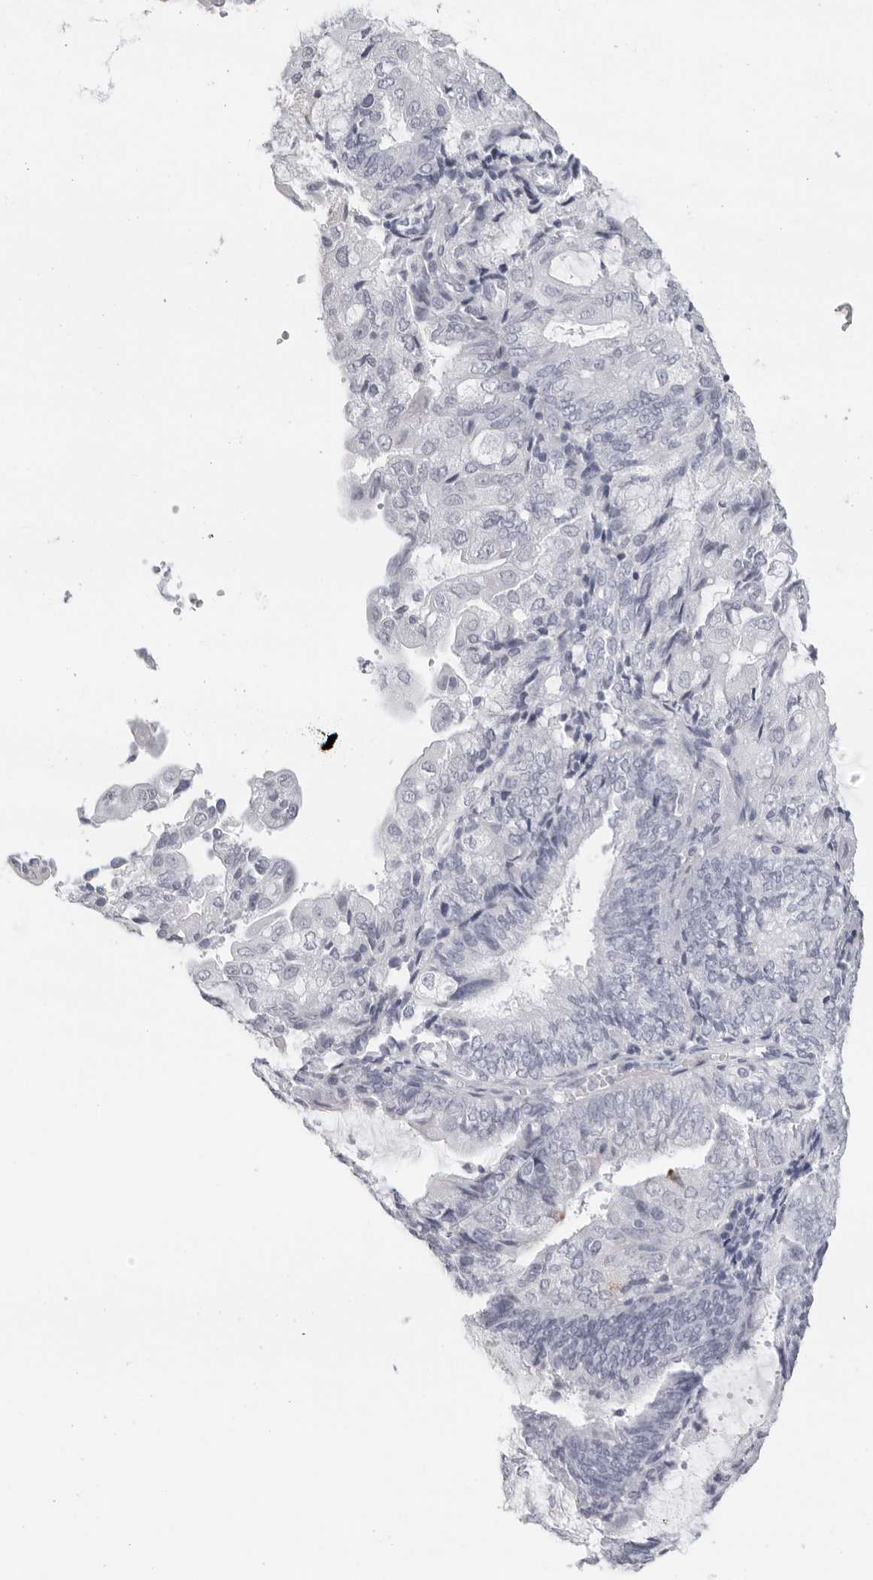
{"staining": {"intensity": "negative", "quantity": "none", "location": "none"}, "tissue": "endometrial cancer", "cell_type": "Tumor cells", "image_type": "cancer", "snomed": [{"axis": "morphology", "description": "Adenocarcinoma, NOS"}, {"axis": "topography", "description": "Endometrium"}], "caption": "High magnification brightfield microscopy of endometrial cancer stained with DAB (brown) and counterstained with hematoxylin (blue): tumor cells show no significant expression.", "gene": "AGMAT", "patient": {"sex": "female", "age": 81}}